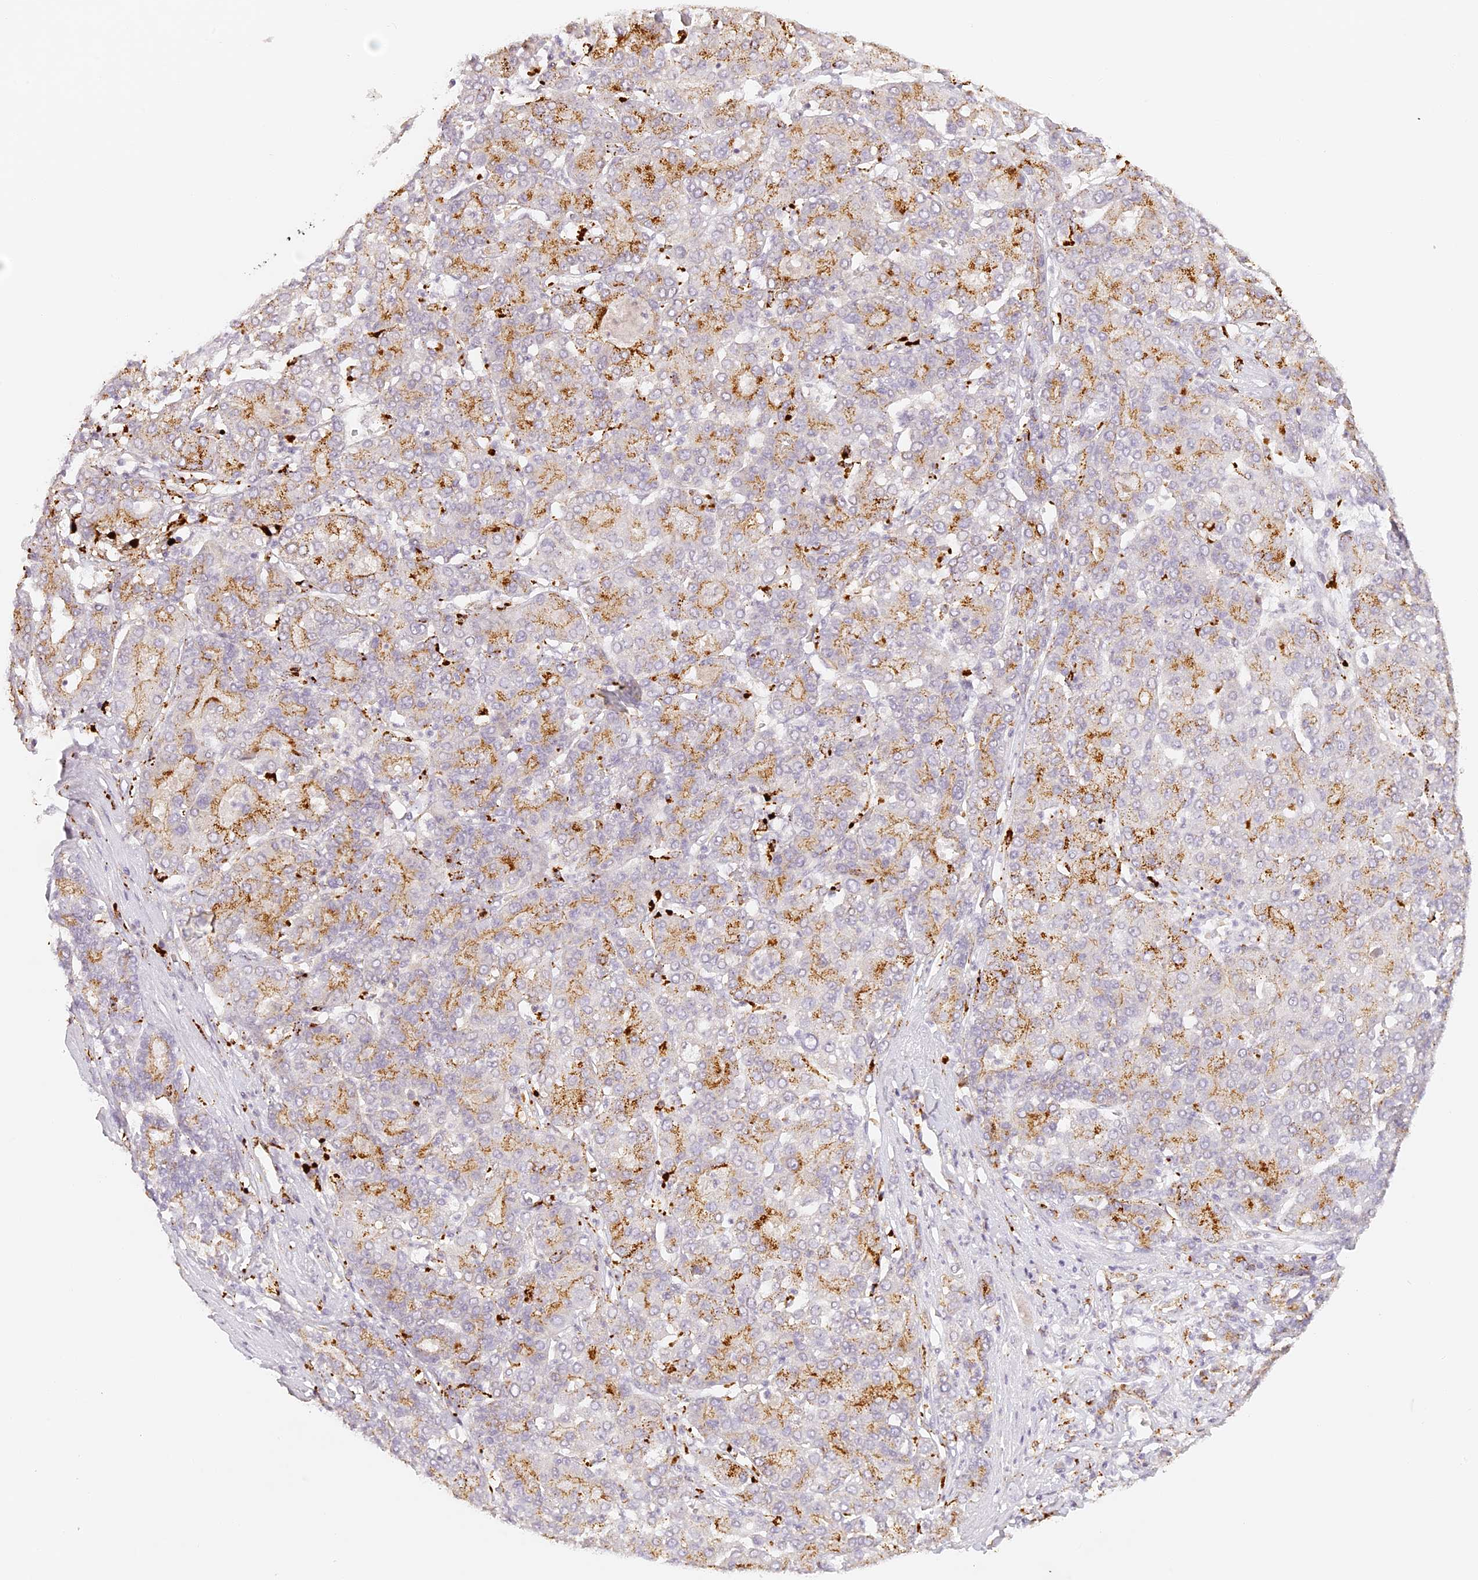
{"staining": {"intensity": "moderate", "quantity": "25%-75%", "location": "cytoplasmic/membranous"}, "tissue": "liver cancer", "cell_type": "Tumor cells", "image_type": "cancer", "snomed": [{"axis": "morphology", "description": "Carcinoma, Hepatocellular, NOS"}, {"axis": "topography", "description": "Liver"}], "caption": "Immunohistochemical staining of liver cancer demonstrates medium levels of moderate cytoplasmic/membranous protein positivity in about 25%-75% of tumor cells.", "gene": "ELL3", "patient": {"sex": "male", "age": 65}}